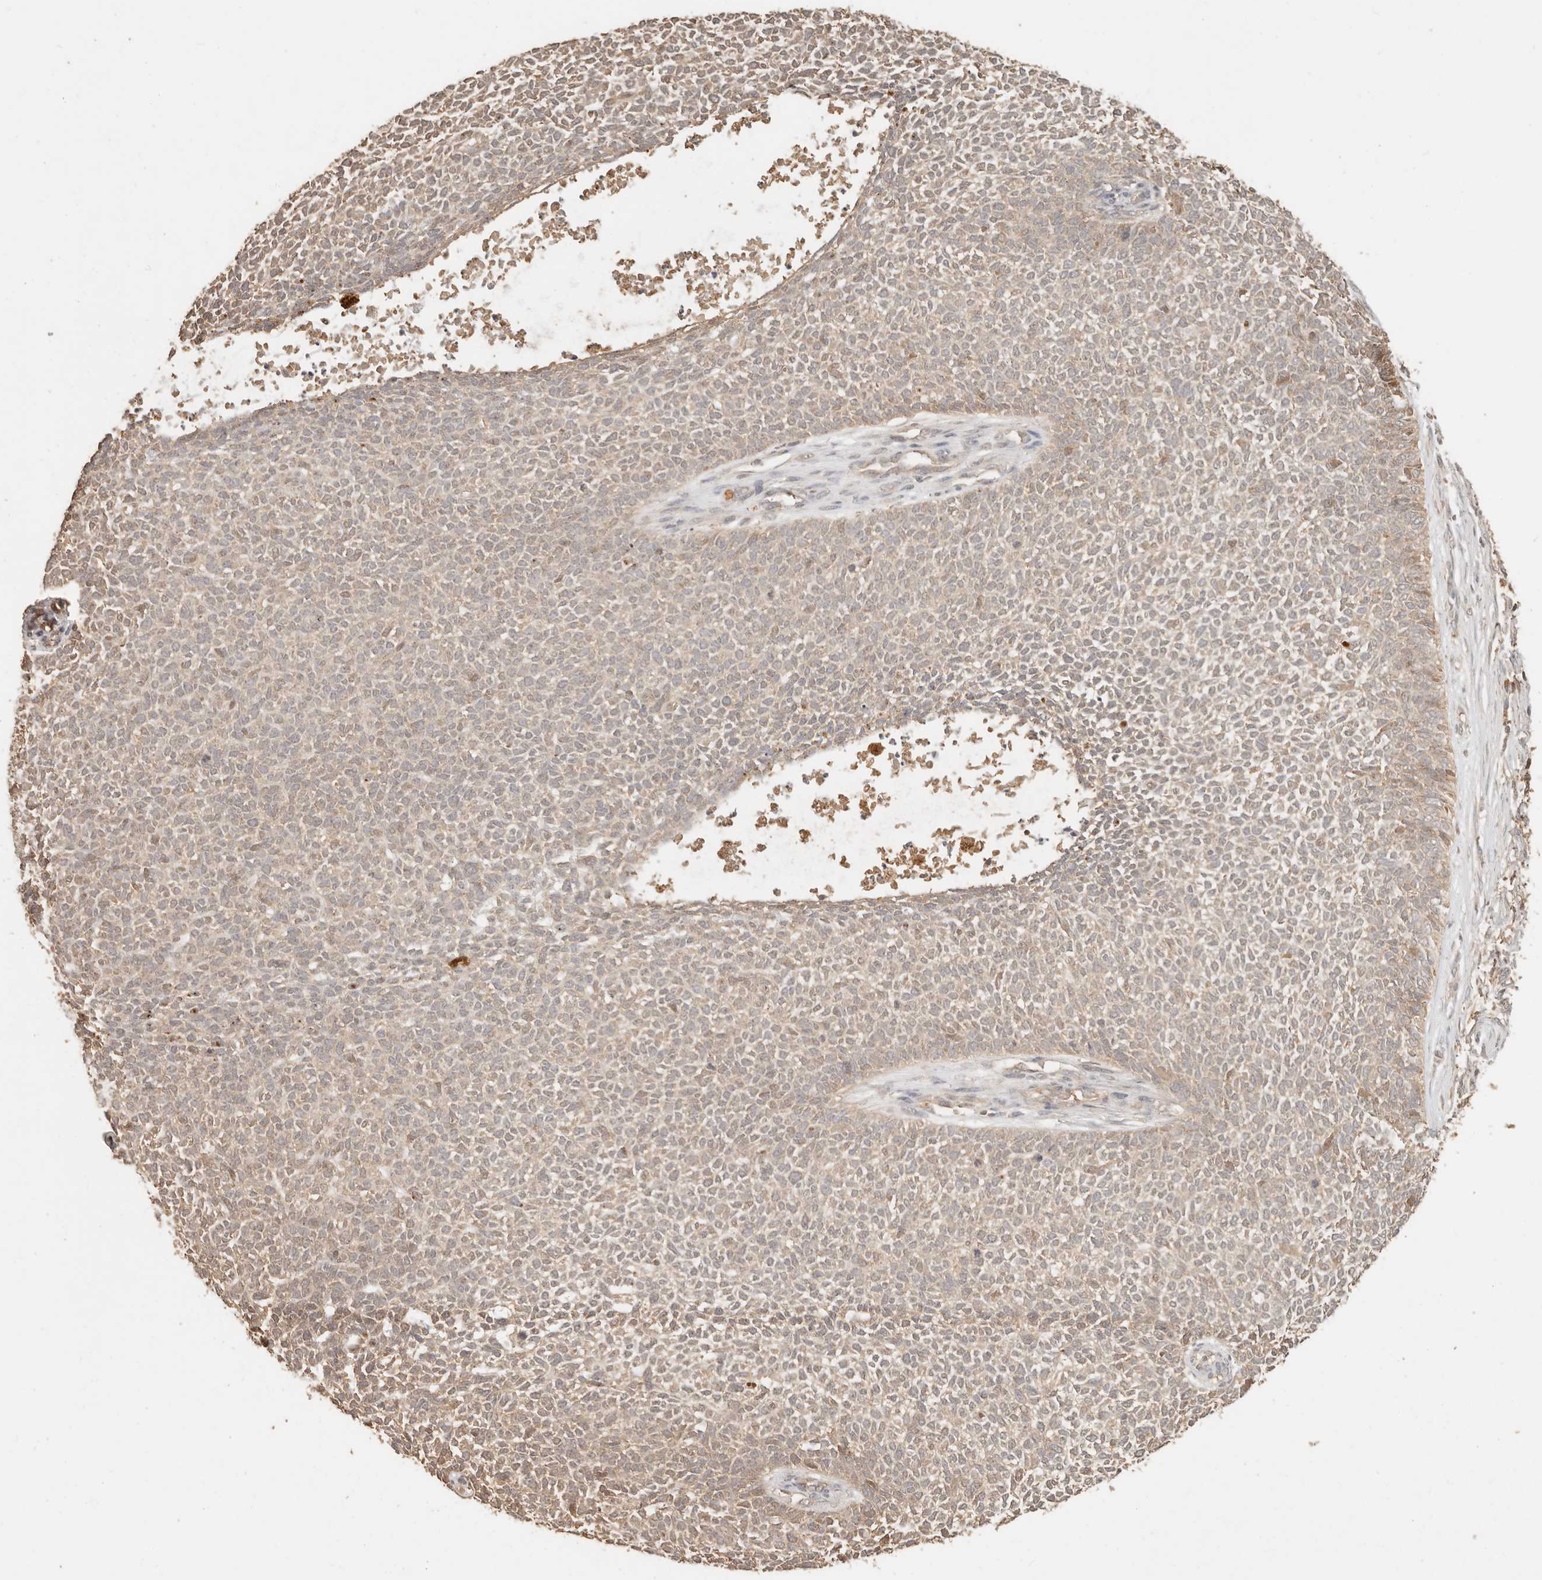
{"staining": {"intensity": "negative", "quantity": "none", "location": "none"}, "tissue": "skin cancer", "cell_type": "Tumor cells", "image_type": "cancer", "snomed": [{"axis": "morphology", "description": "Basal cell carcinoma"}, {"axis": "topography", "description": "Skin"}], "caption": "The photomicrograph reveals no staining of tumor cells in skin cancer.", "gene": "INTS11", "patient": {"sex": "female", "age": 84}}